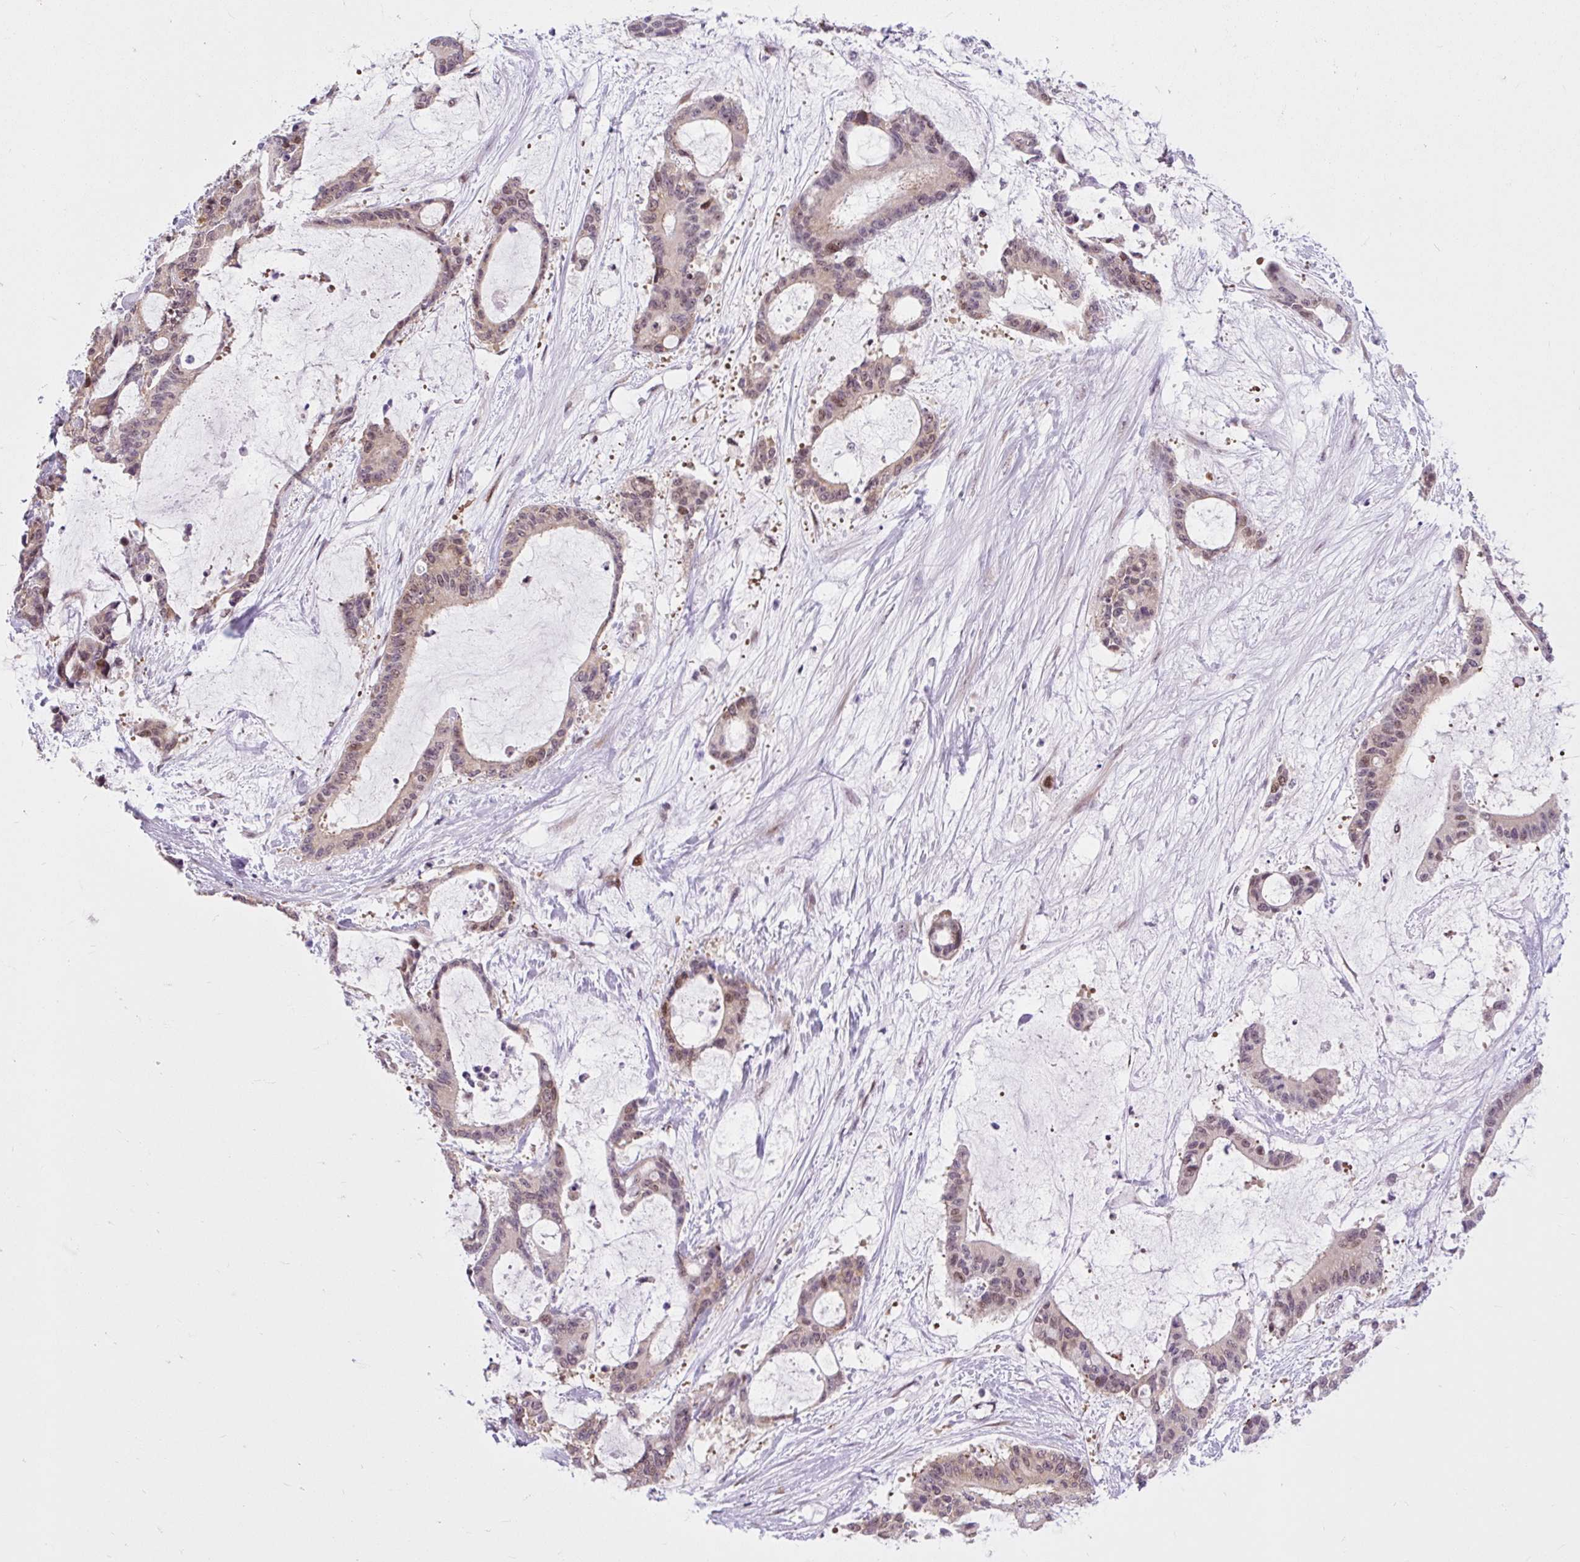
{"staining": {"intensity": "weak", "quantity": "25%-75%", "location": "nuclear"}, "tissue": "liver cancer", "cell_type": "Tumor cells", "image_type": "cancer", "snomed": [{"axis": "morphology", "description": "Normal tissue, NOS"}, {"axis": "morphology", "description": "Cholangiocarcinoma"}, {"axis": "topography", "description": "Liver"}, {"axis": "topography", "description": "Peripheral nerve tissue"}], "caption": "This image reveals IHC staining of human liver cancer, with low weak nuclear staining in about 25%-75% of tumor cells.", "gene": "CLK2", "patient": {"sex": "female", "age": 73}}